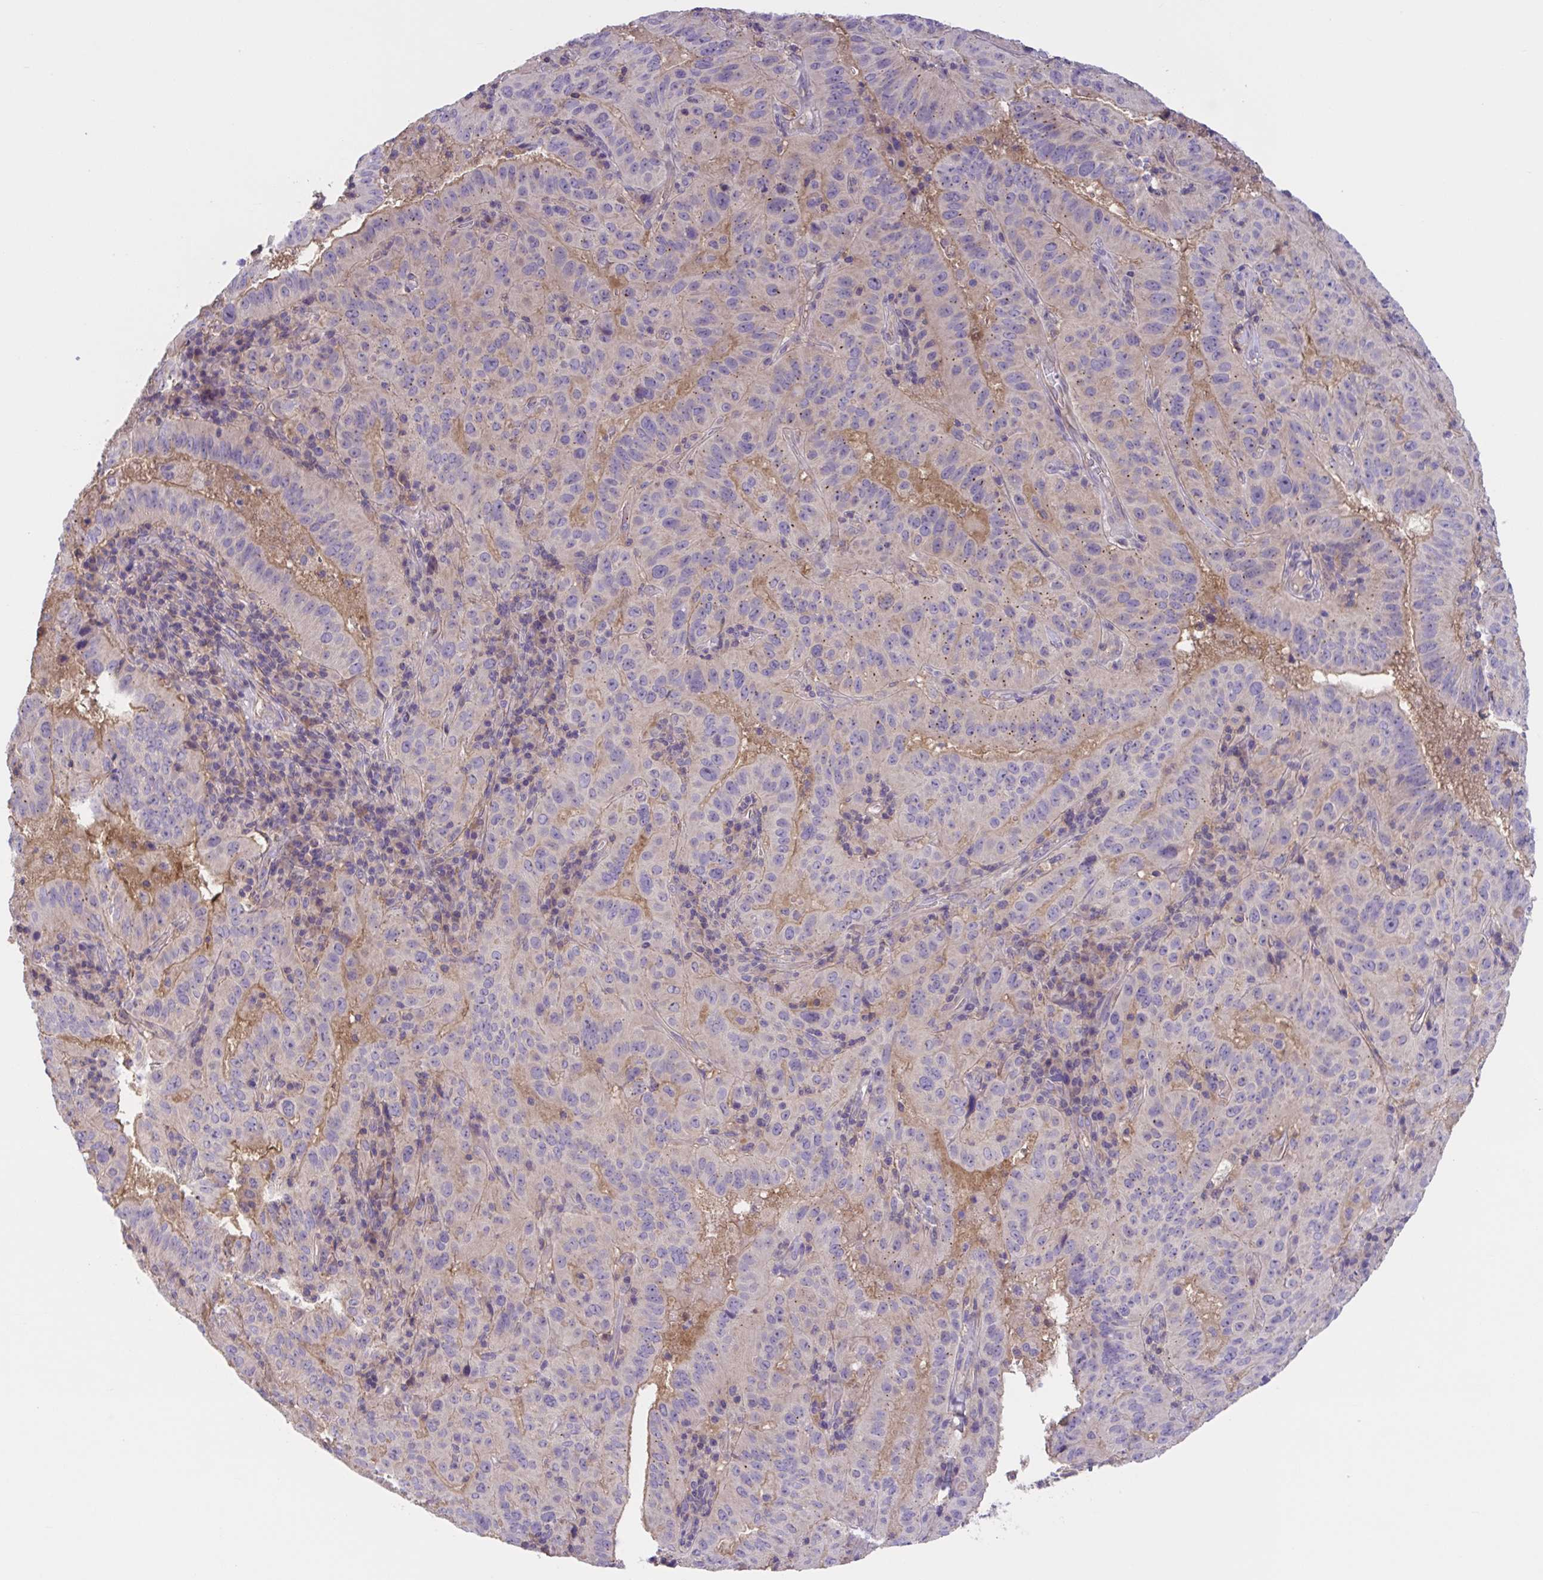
{"staining": {"intensity": "weak", "quantity": "<25%", "location": "cytoplasmic/membranous"}, "tissue": "pancreatic cancer", "cell_type": "Tumor cells", "image_type": "cancer", "snomed": [{"axis": "morphology", "description": "Adenocarcinoma, NOS"}, {"axis": "topography", "description": "Pancreas"}], "caption": "Protein analysis of pancreatic cancer shows no significant expression in tumor cells.", "gene": "WNT9B", "patient": {"sex": "male", "age": 63}}